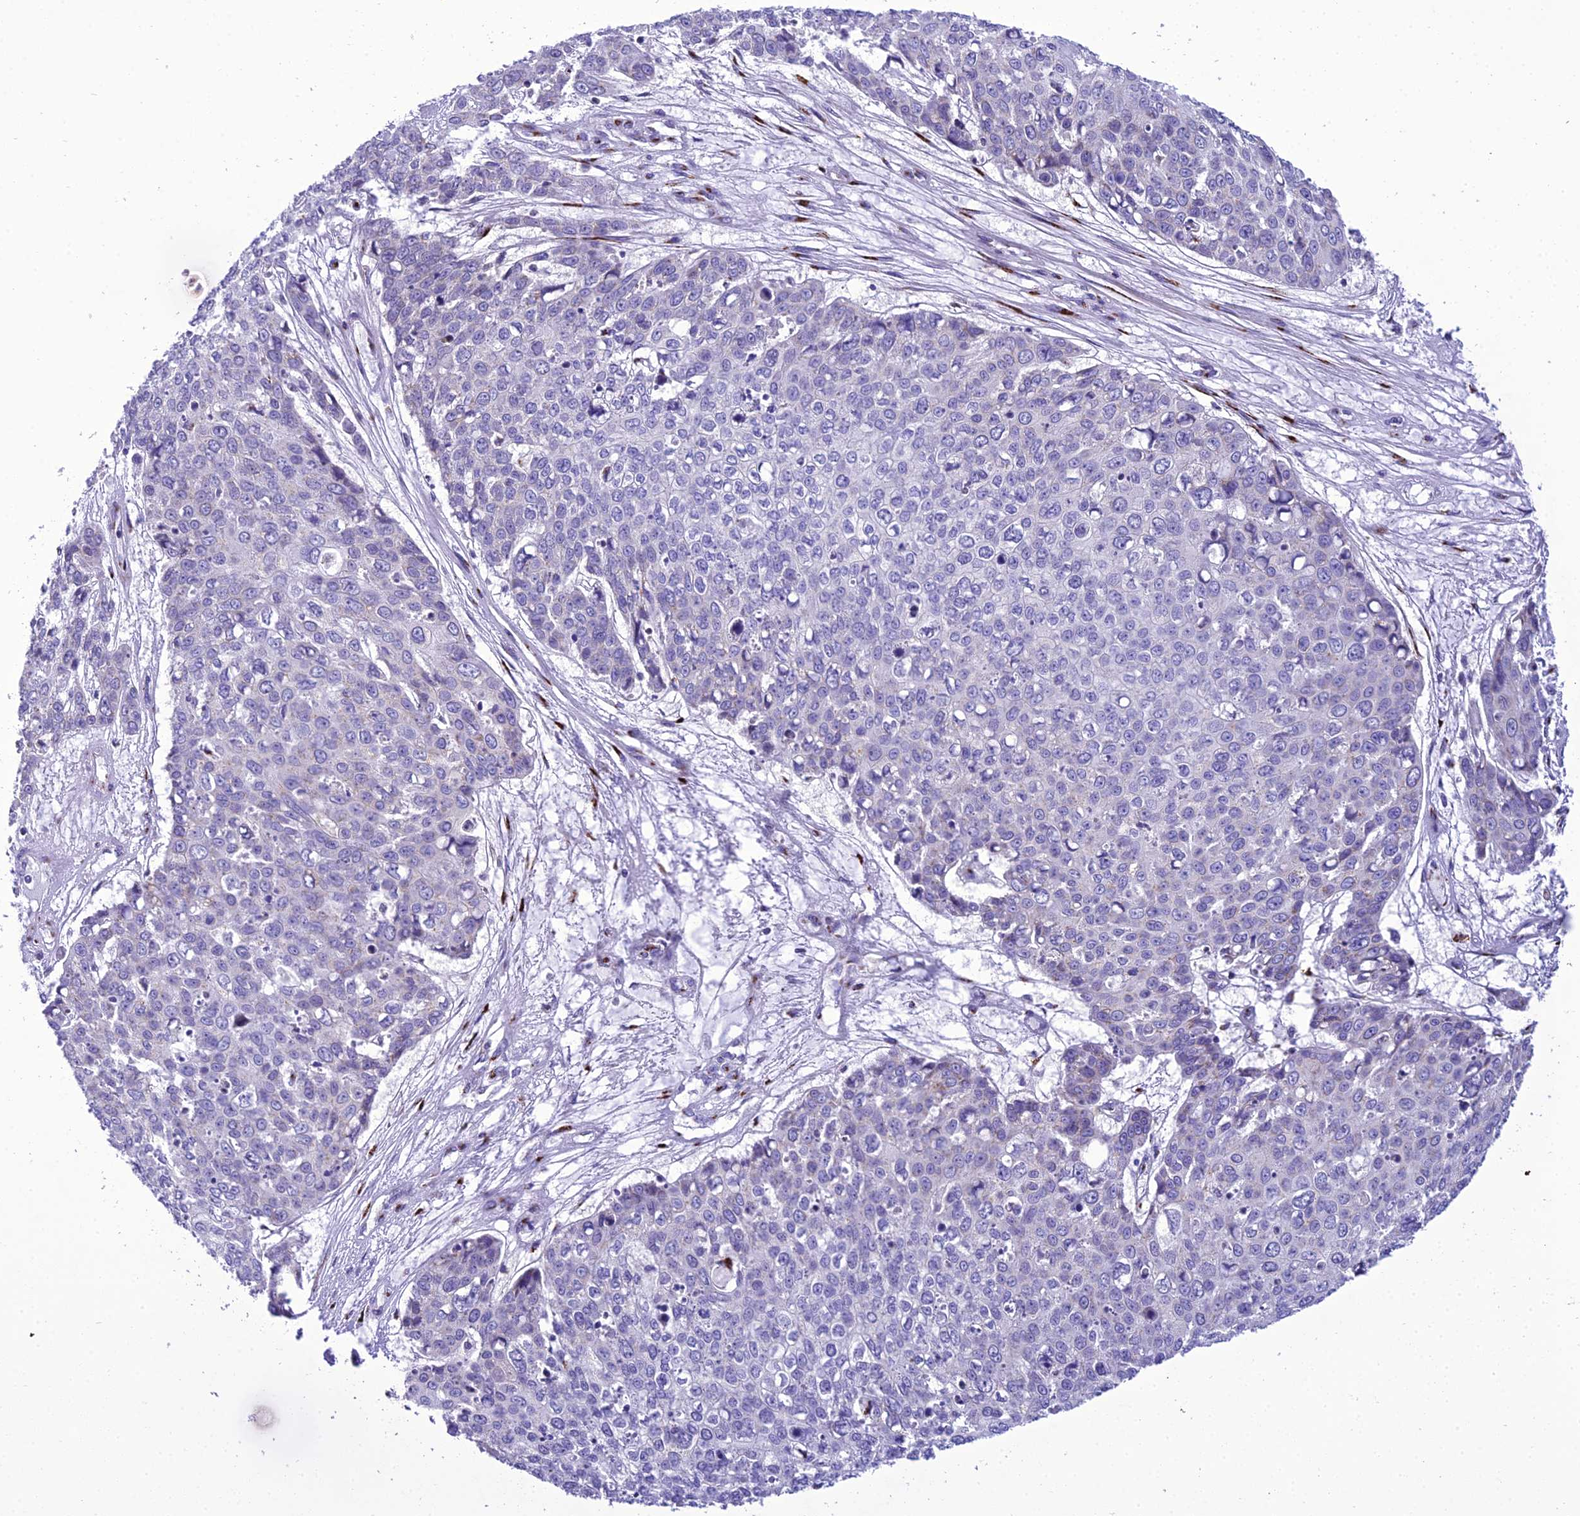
{"staining": {"intensity": "negative", "quantity": "none", "location": "none"}, "tissue": "skin cancer", "cell_type": "Tumor cells", "image_type": "cancer", "snomed": [{"axis": "morphology", "description": "Squamous cell carcinoma, NOS"}, {"axis": "topography", "description": "Skin"}], "caption": "An image of human skin cancer is negative for staining in tumor cells.", "gene": "GOLM2", "patient": {"sex": "male", "age": 71}}